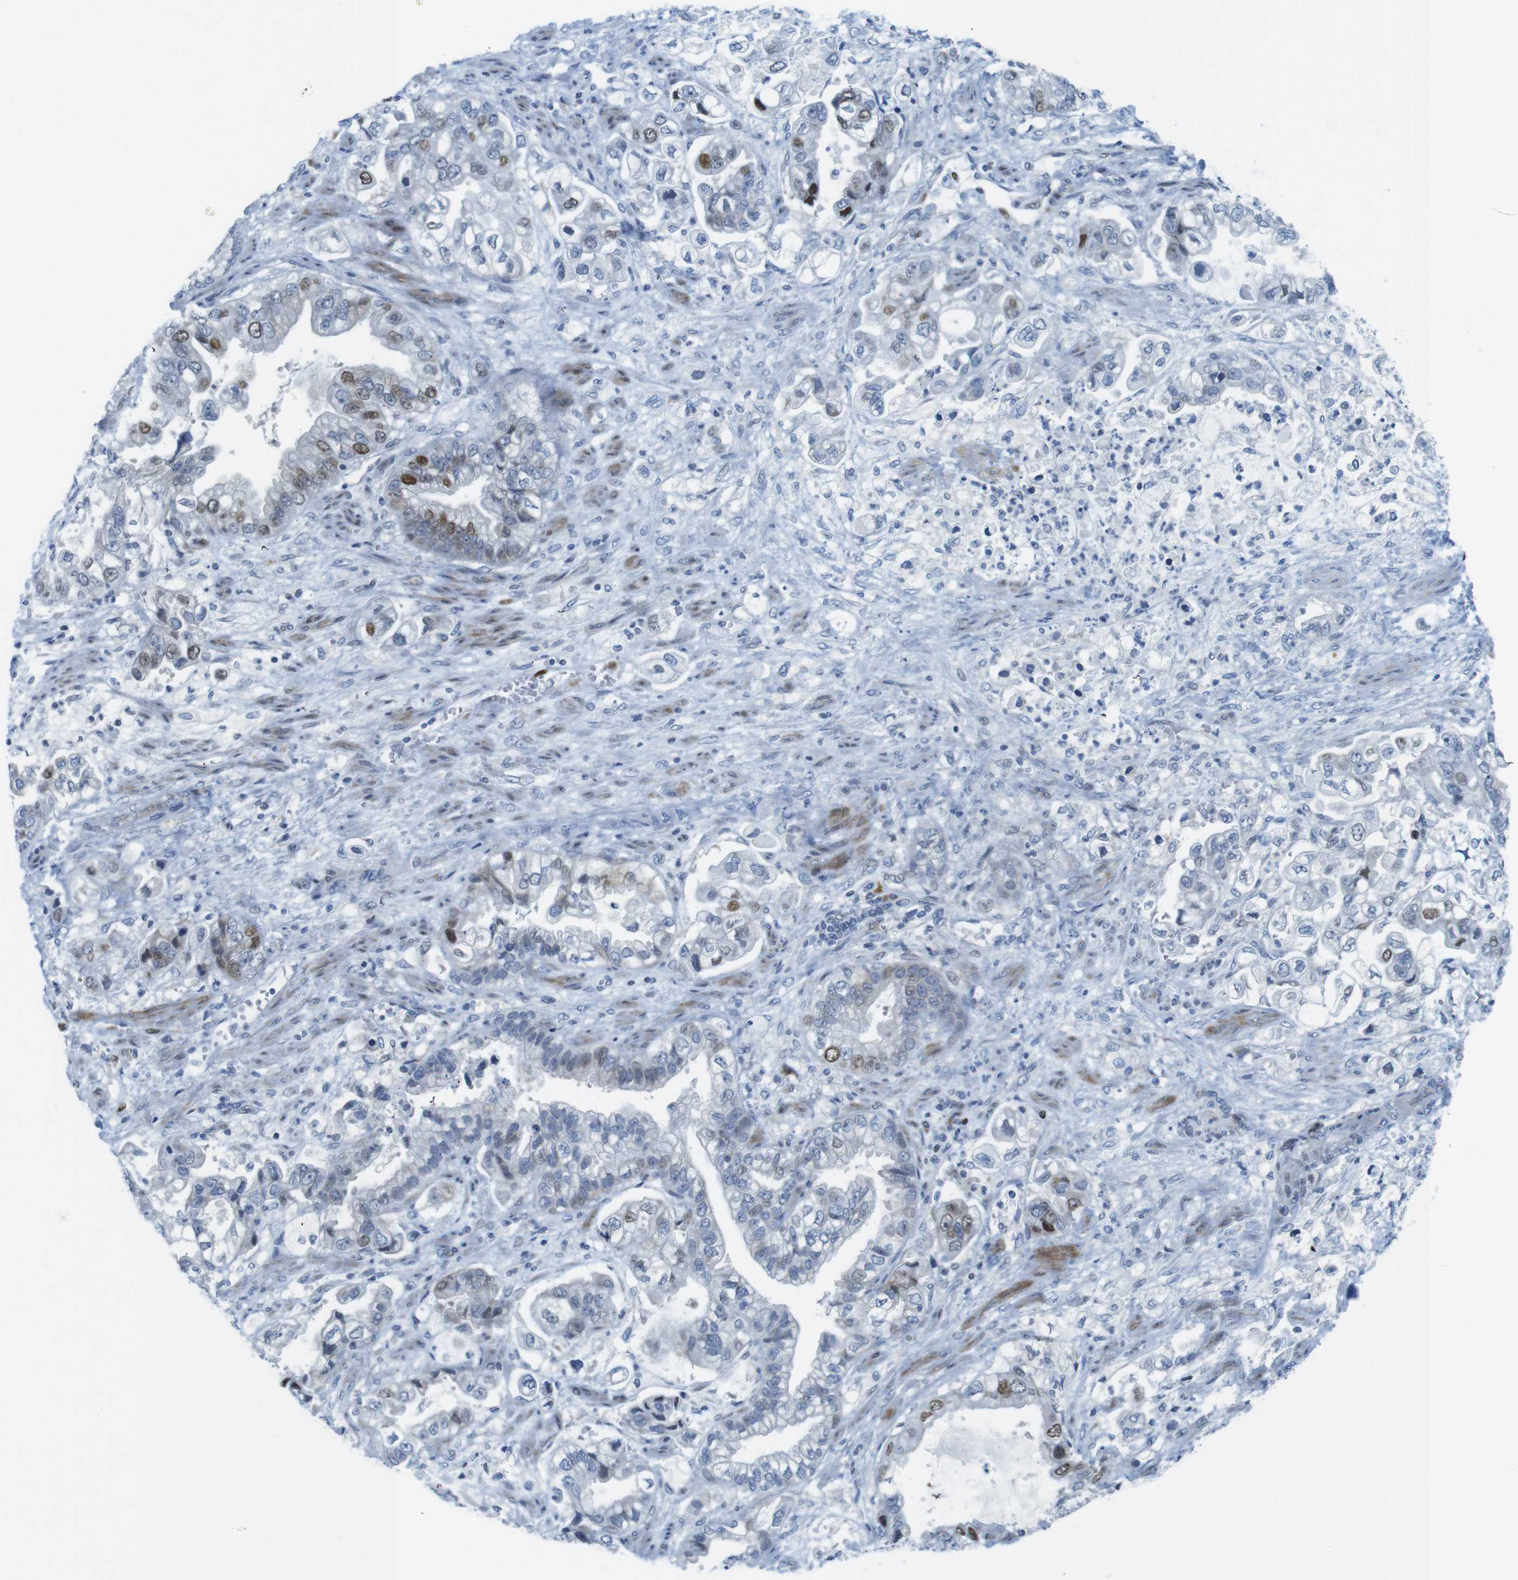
{"staining": {"intensity": "moderate", "quantity": "<25%", "location": "nuclear"}, "tissue": "stomach cancer", "cell_type": "Tumor cells", "image_type": "cancer", "snomed": [{"axis": "morphology", "description": "Normal tissue, NOS"}, {"axis": "morphology", "description": "Adenocarcinoma, NOS"}, {"axis": "topography", "description": "Stomach"}], "caption": "Approximately <25% of tumor cells in human adenocarcinoma (stomach) show moderate nuclear protein positivity as visualized by brown immunohistochemical staining.", "gene": "CHAF1A", "patient": {"sex": "male", "age": 62}}